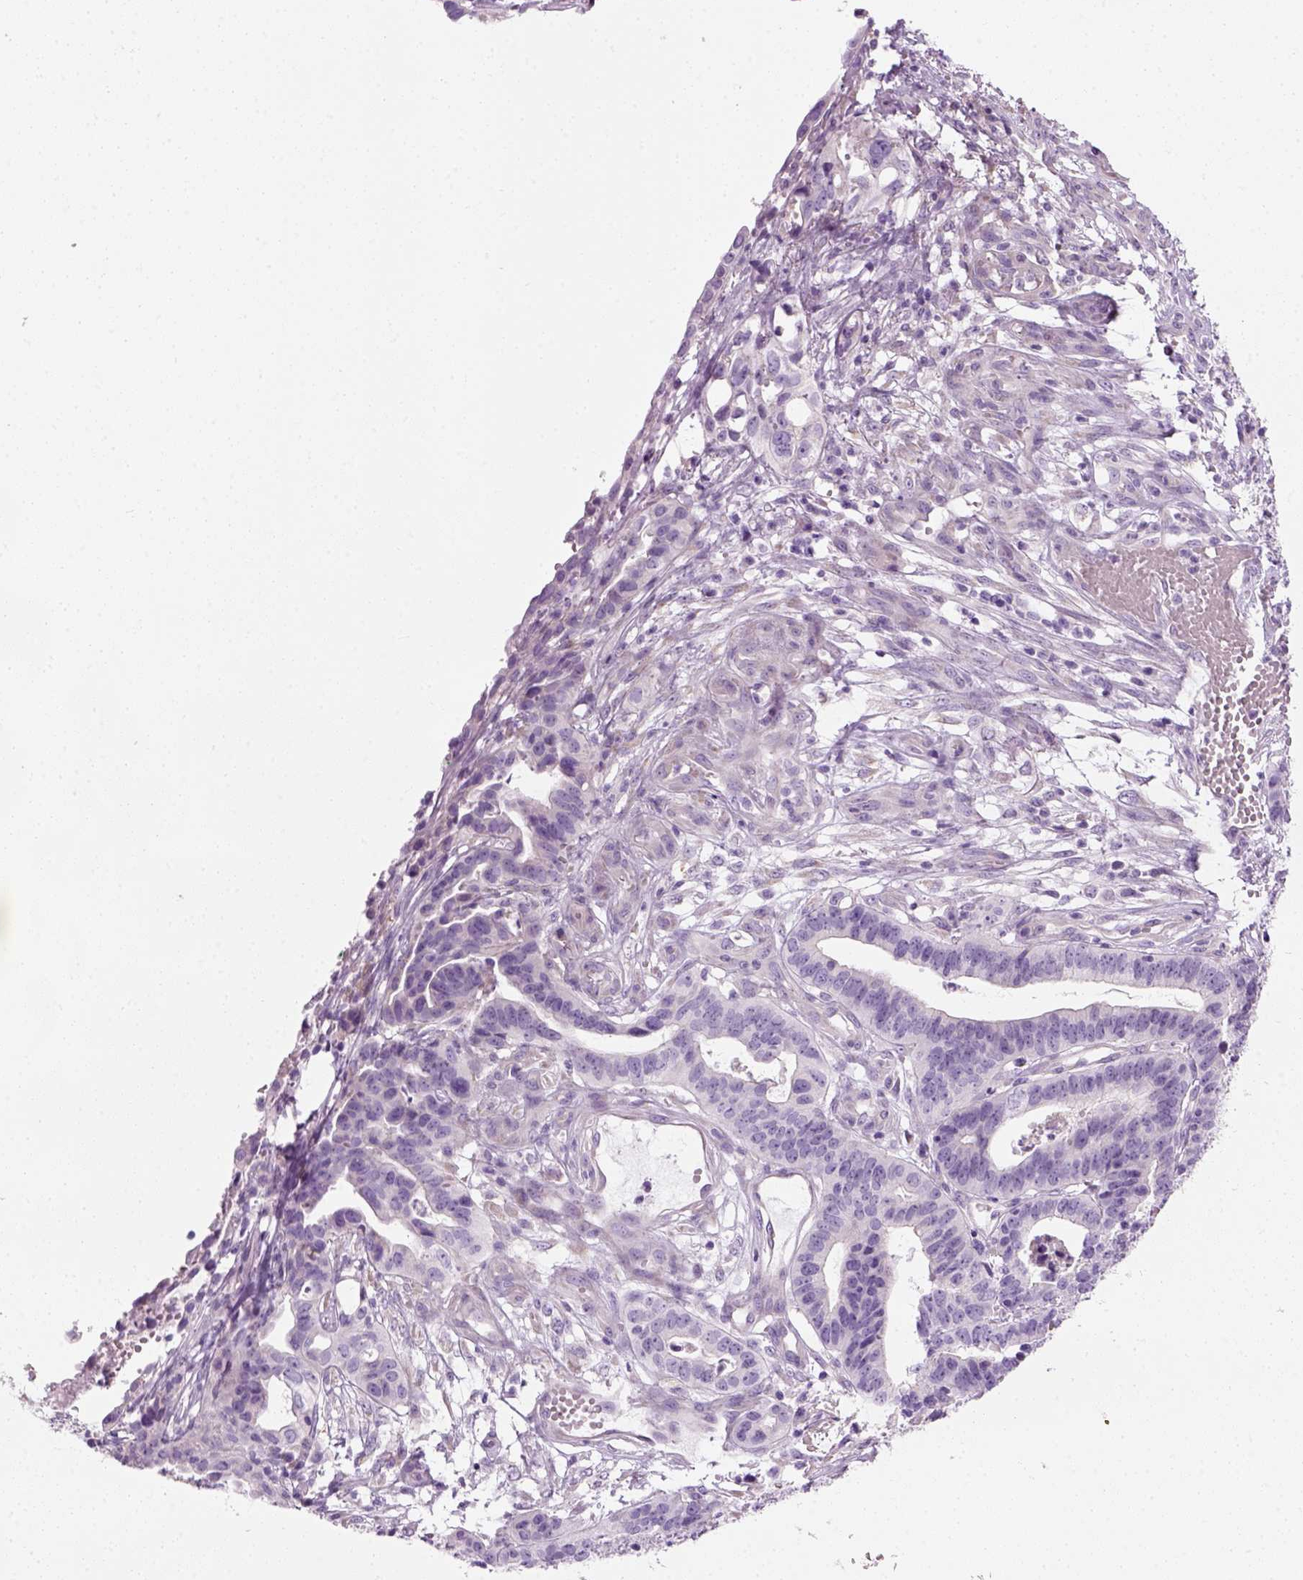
{"staining": {"intensity": "negative", "quantity": "none", "location": "none"}, "tissue": "stomach cancer", "cell_type": "Tumor cells", "image_type": "cancer", "snomed": [{"axis": "morphology", "description": "Adenocarcinoma, NOS"}, {"axis": "topography", "description": "Stomach, upper"}], "caption": "Image shows no protein positivity in tumor cells of stomach adenocarcinoma tissue.", "gene": "CIBAR2", "patient": {"sex": "female", "age": 67}}